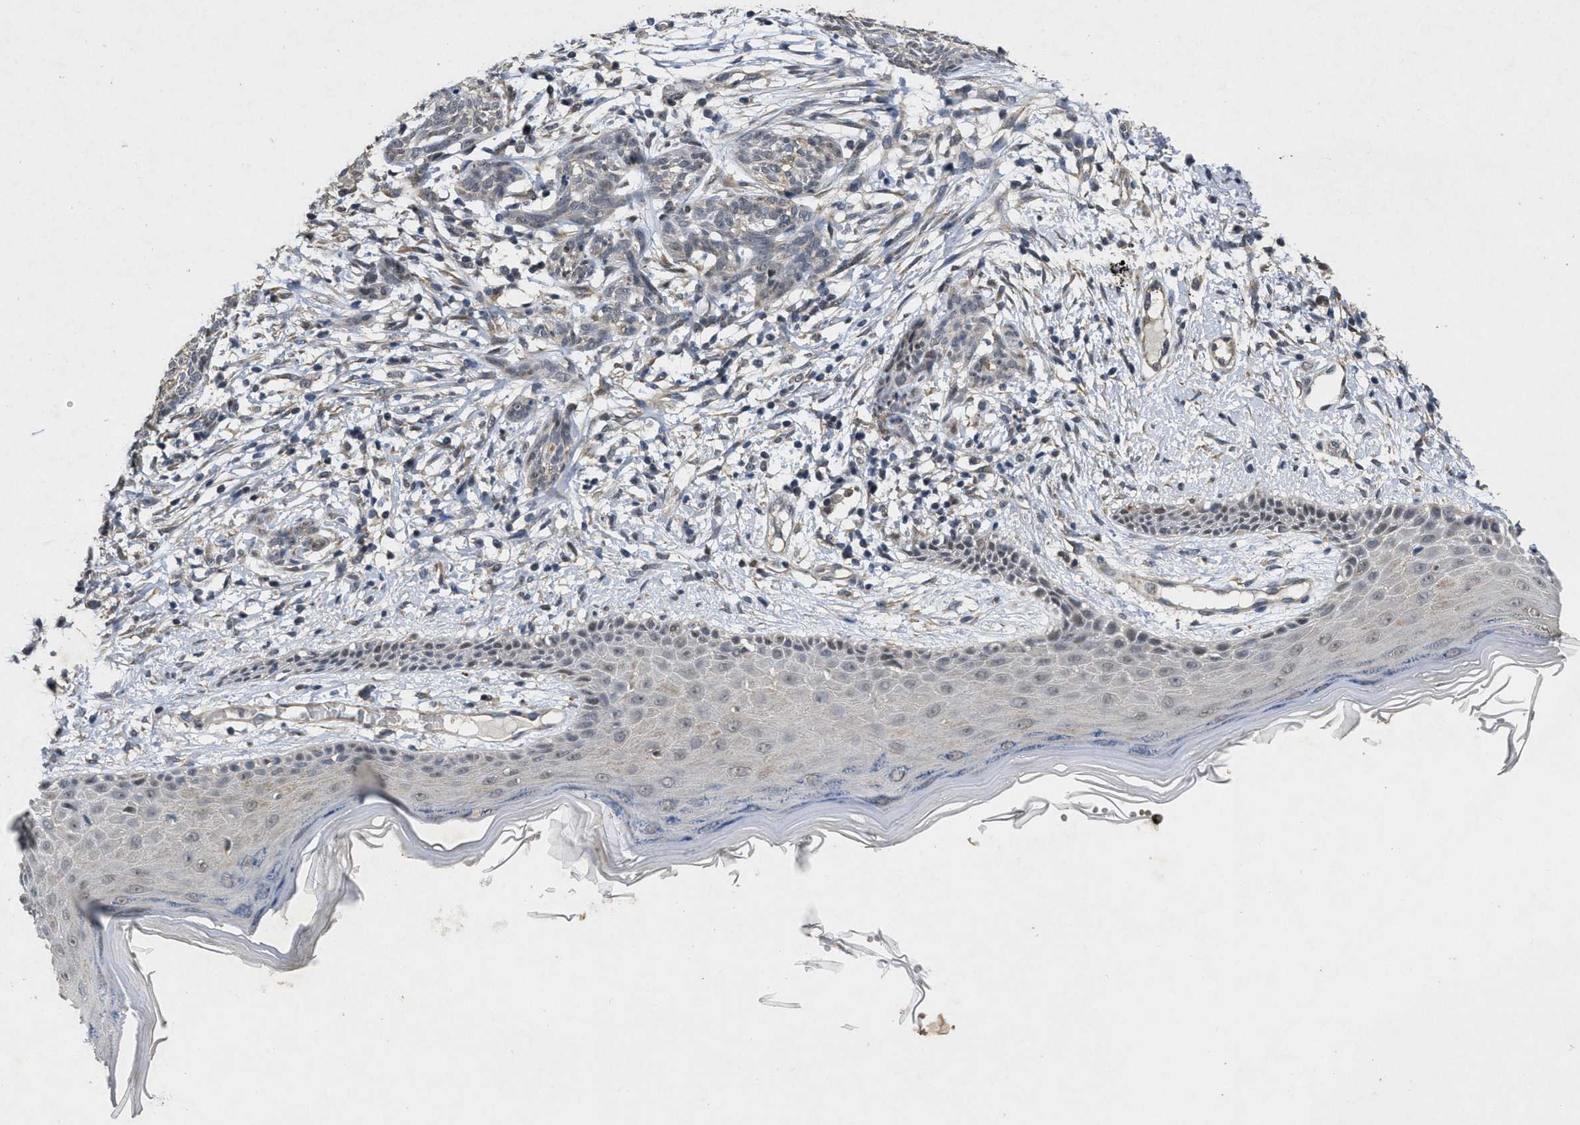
{"staining": {"intensity": "negative", "quantity": "none", "location": "none"}, "tissue": "skin cancer", "cell_type": "Tumor cells", "image_type": "cancer", "snomed": [{"axis": "morphology", "description": "Basal cell carcinoma"}, {"axis": "topography", "description": "Skin"}], "caption": "High power microscopy image of an immunohistochemistry (IHC) photomicrograph of basal cell carcinoma (skin), revealing no significant positivity in tumor cells.", "gene": "PAPOLG", "patient": {"sex": "female", "age": 59}}